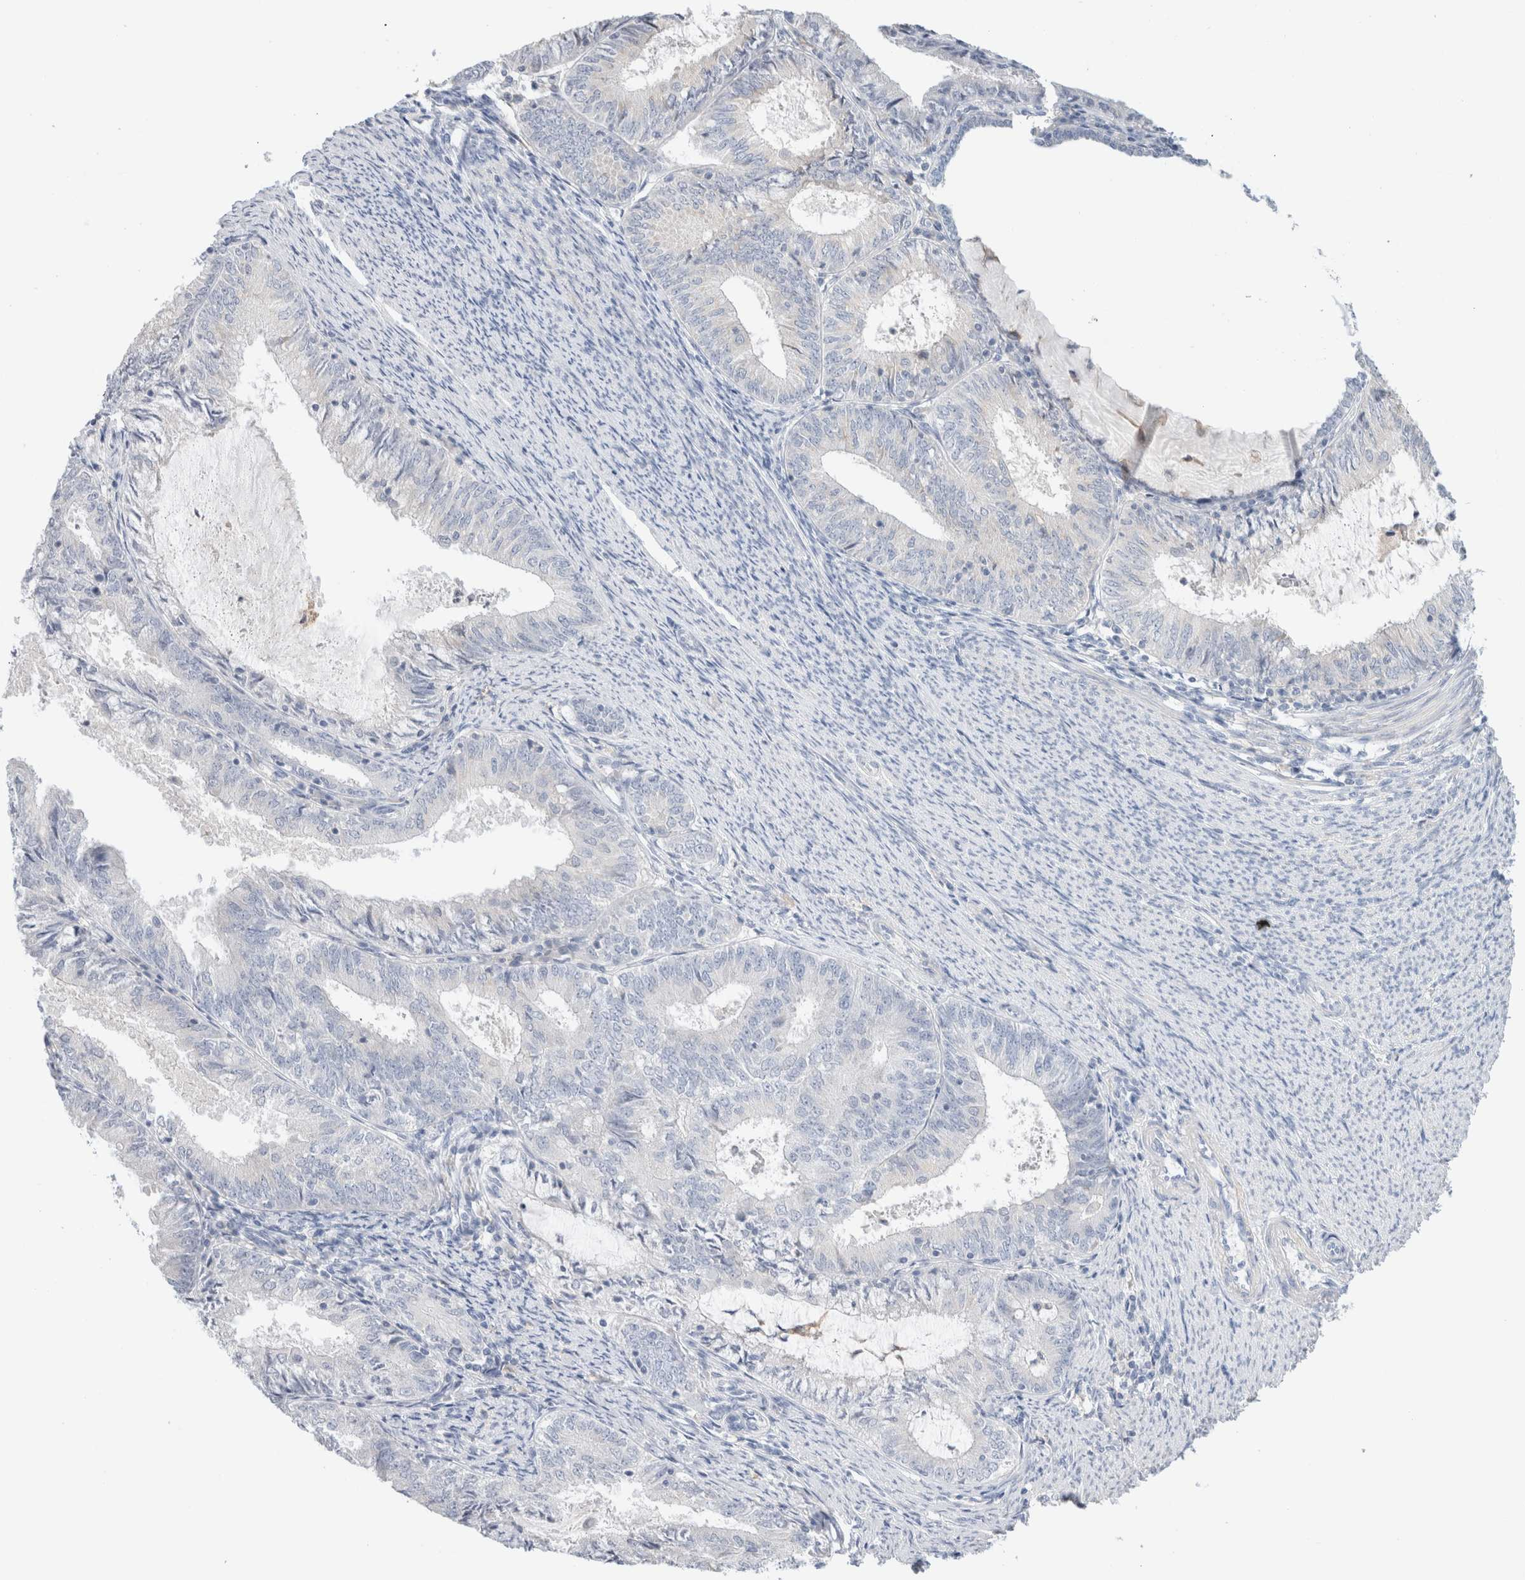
{"staining": {"intensity": "negative", "quantity": "none", "location": "none"}, "tissue": "endometrial cancer", "cell_type": "Tumor cells", "image_type": "cancer", "snomed": [{"axis": "morphology", "description": "Adenocarcinoma, NOS"}, {"axis": "topography", "description": "Endometrium"}], "caption": "The IHC histopathology image has no significant positivity in tumor cells of endometrial cancer (adenocarcinoma) tissue. Brightfield microscopy of IHC stained with DAB (brown) and hematoxylin (blue), captured at high magnification.", "gene": "ADAM30", "patient": {"sex": "female", "age": 57}}